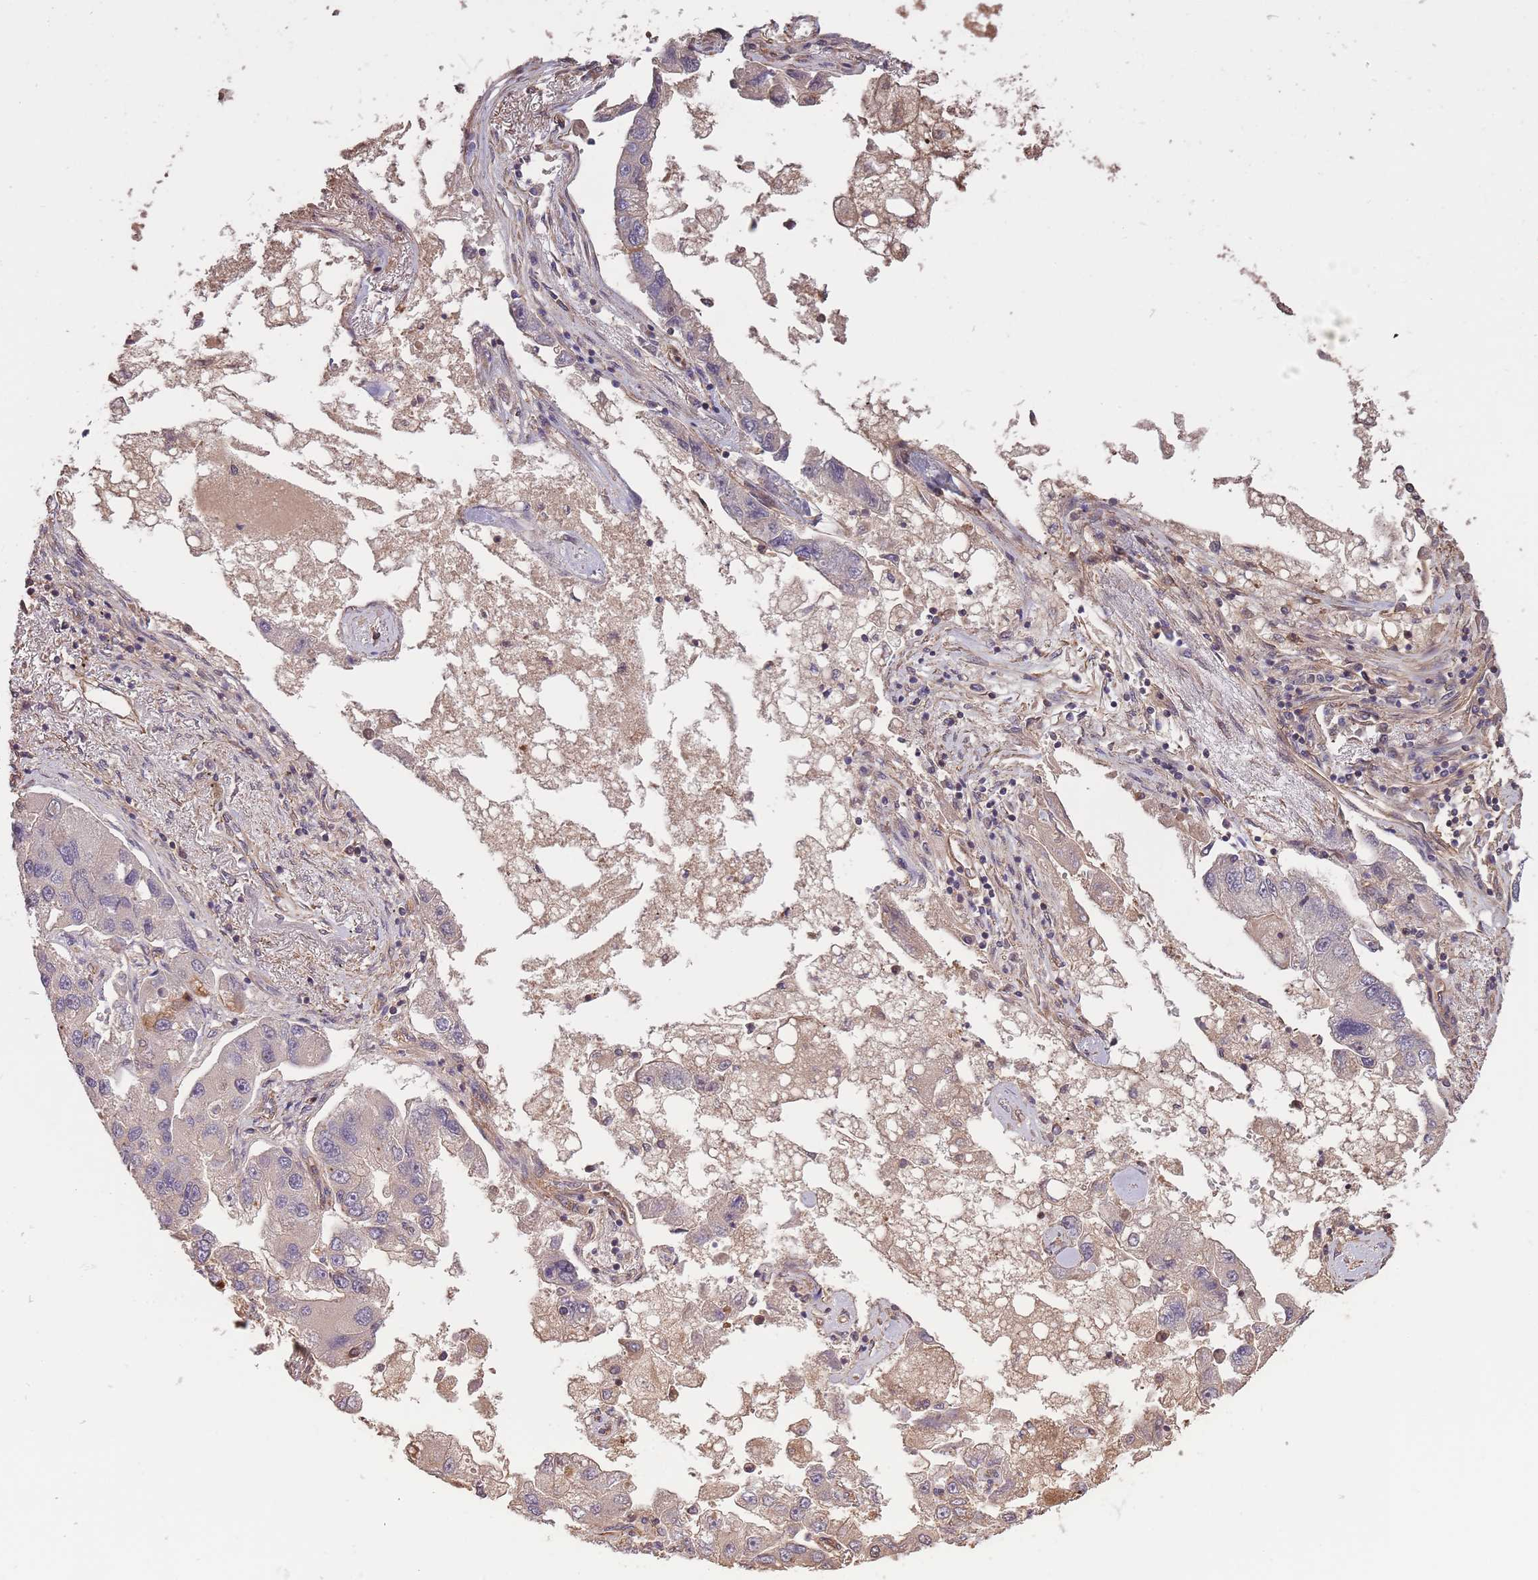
{"staining": {"intensity": "weak", "quantity": "<25%", "location": "cytoplasmic/membranous"}, "tissue": "lung cancer", "cell_type": "Tumor cells", "image_type": "cancer", "snomed": [{"axis": "morphology", "description": "Adenocarcinoma, NOS"}, {"axis": "topography", "description": "Lung"}], "caption": "Immunohistochemistry (IHC) photomicrograph of neoplastic tissue: human lung cancer stained with DAB (3,3'-diaminobenzidine) shows no significant protein positivity in tumor cells.", "gene": "ARMH3", "patient": {"sex": "female", "age": 54}}